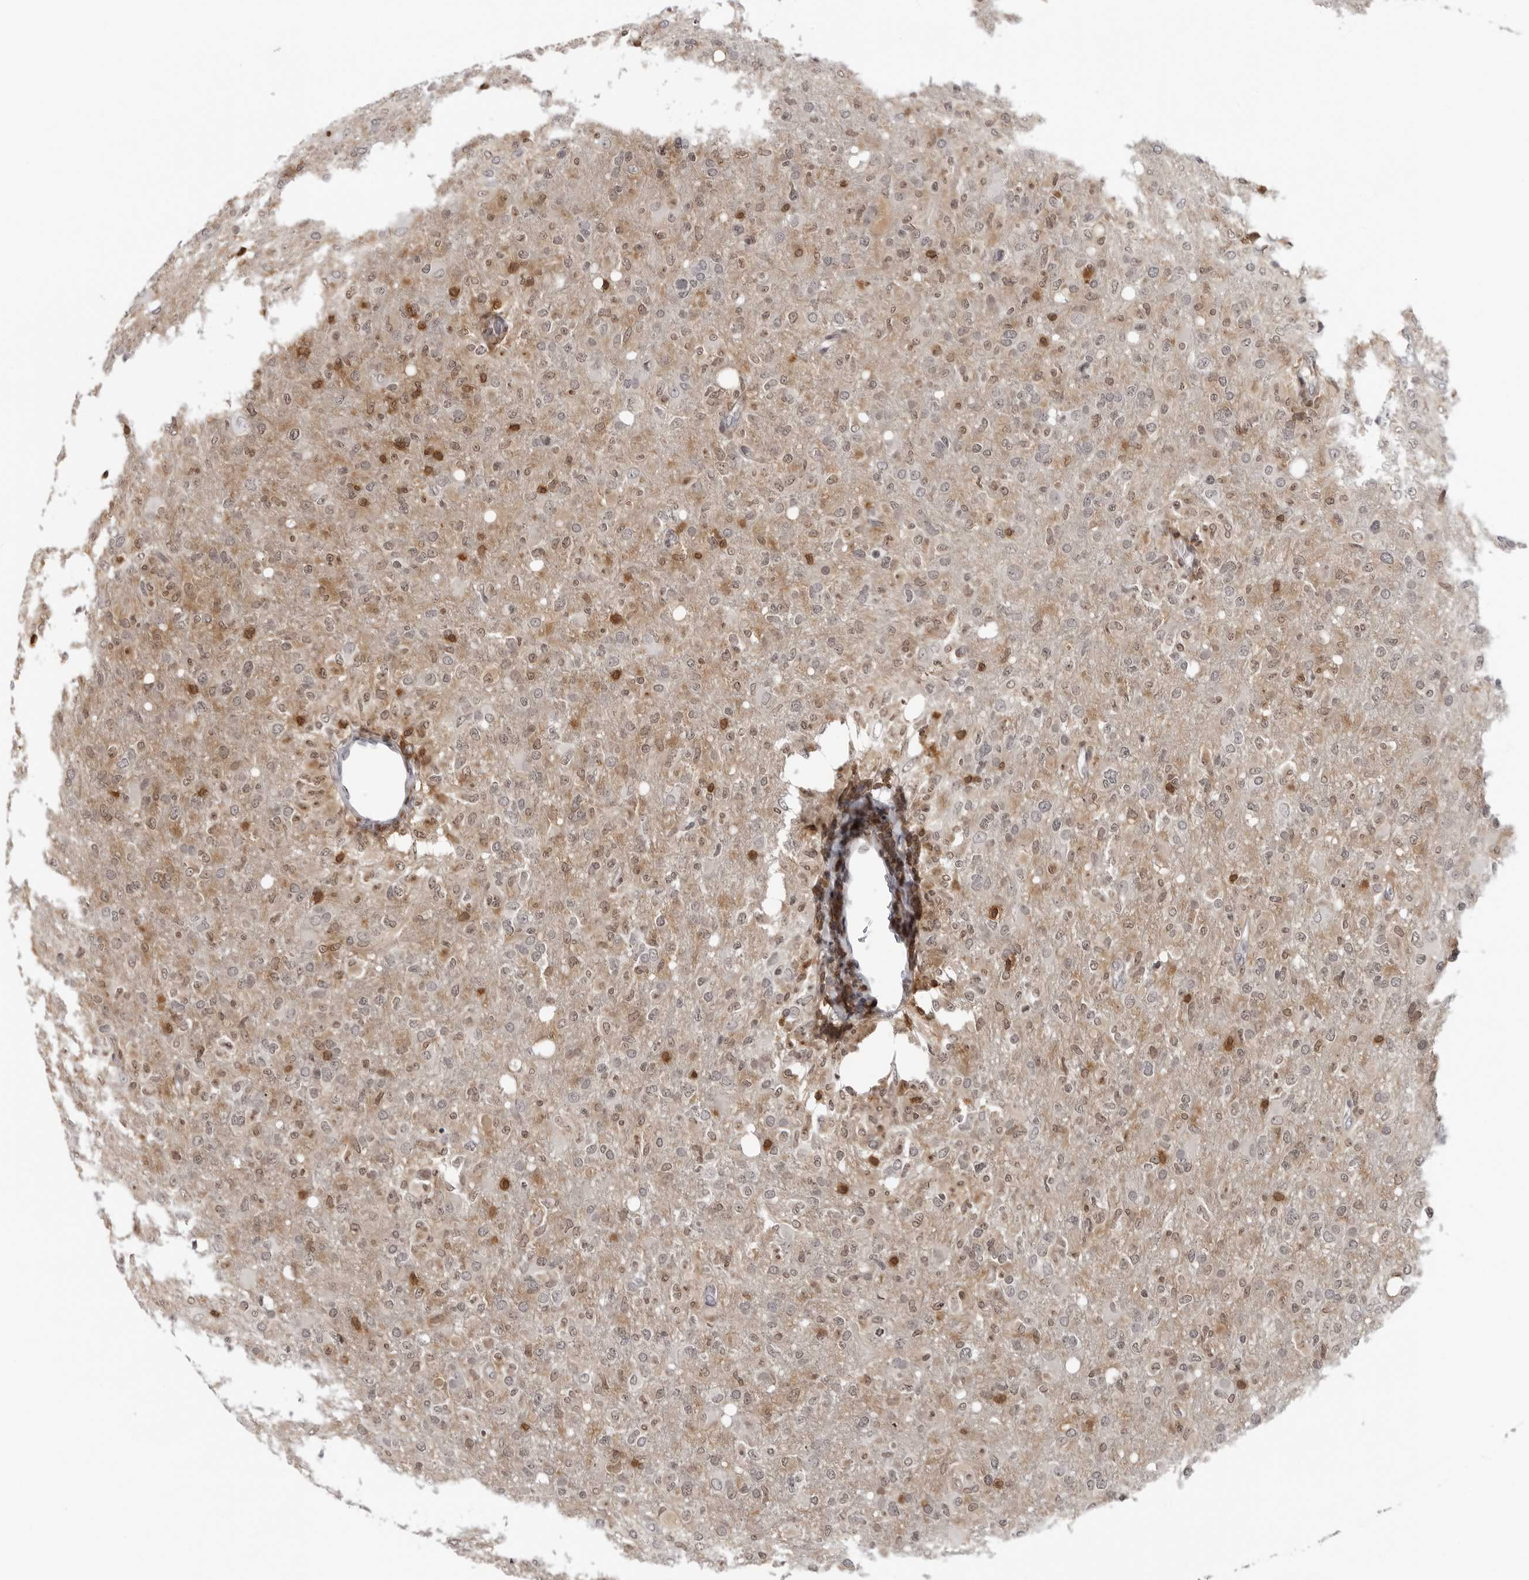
{"staining": {"intensity": "weak", "quantity": "25%-75%", "location": "cytoplasmic/membranous,nuclear"}, "tissue": "glioma", "cell_type": "Tumor cells", "image_type": "cancer", "snomed": [{"axis": "morphology", "description": "Glioma, malignant, High grade"}, {"axis": "topography", "description": "Brain"}], "caption": "IHC of human high-grade glioma (malignant) shows low levels of weak cytoplasmic/membranous and nuclear positivity in approximately 25%-75% of tumor cells. (Brightfield microscopy of DAB IHC at high magnification).", "gene": "HSPH1", "patient": {"sex": "female", "age": 57}}